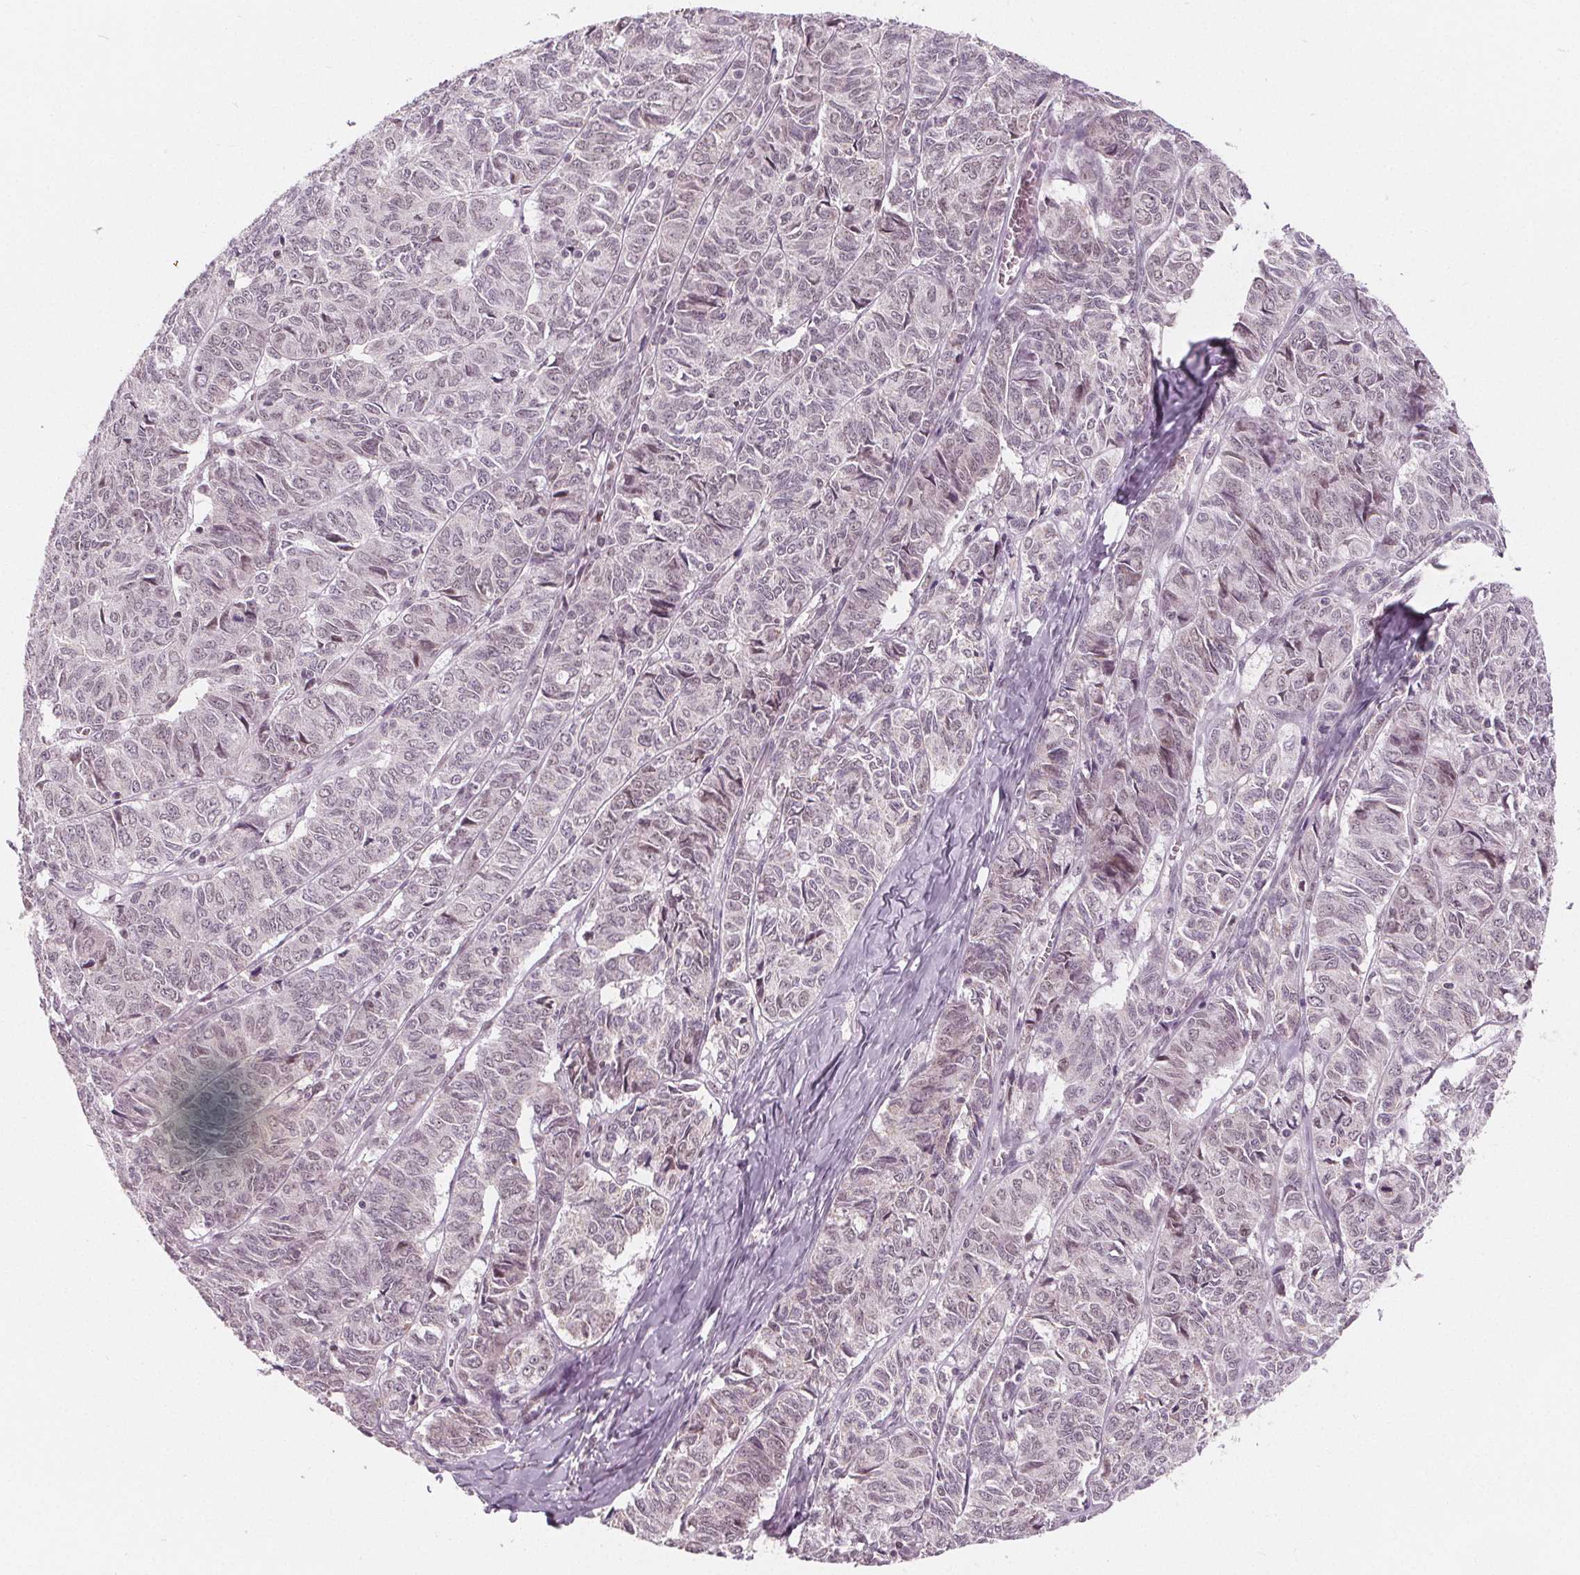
{"staining": {"intensity": "negative", "quantity": "none", "location": "none"}, "tissue": "ovarian cancer", "cell_type": "Tumor cells", "image_type": "cancer", "snomed": [{"axis": "morphology", "description": "Carcinoma, endometroid"}, {"axis": "topography", "description": "Ovary"}], "caption": "High power microscopy micrograph of an immunohistochemistry (IHC) micrograph of endometroid carcinoma (ovarian), revealing no significant staining in tumor cells. (Stains: DAB (3,3'-diaminobenzidine) immunohistochemistry (IHC) with hematoxylin counter stain, Microscopy: brightfield microscopy at high magnification).", "gene": "DPM2", "patient": {"sex": "female", "age": 80}}